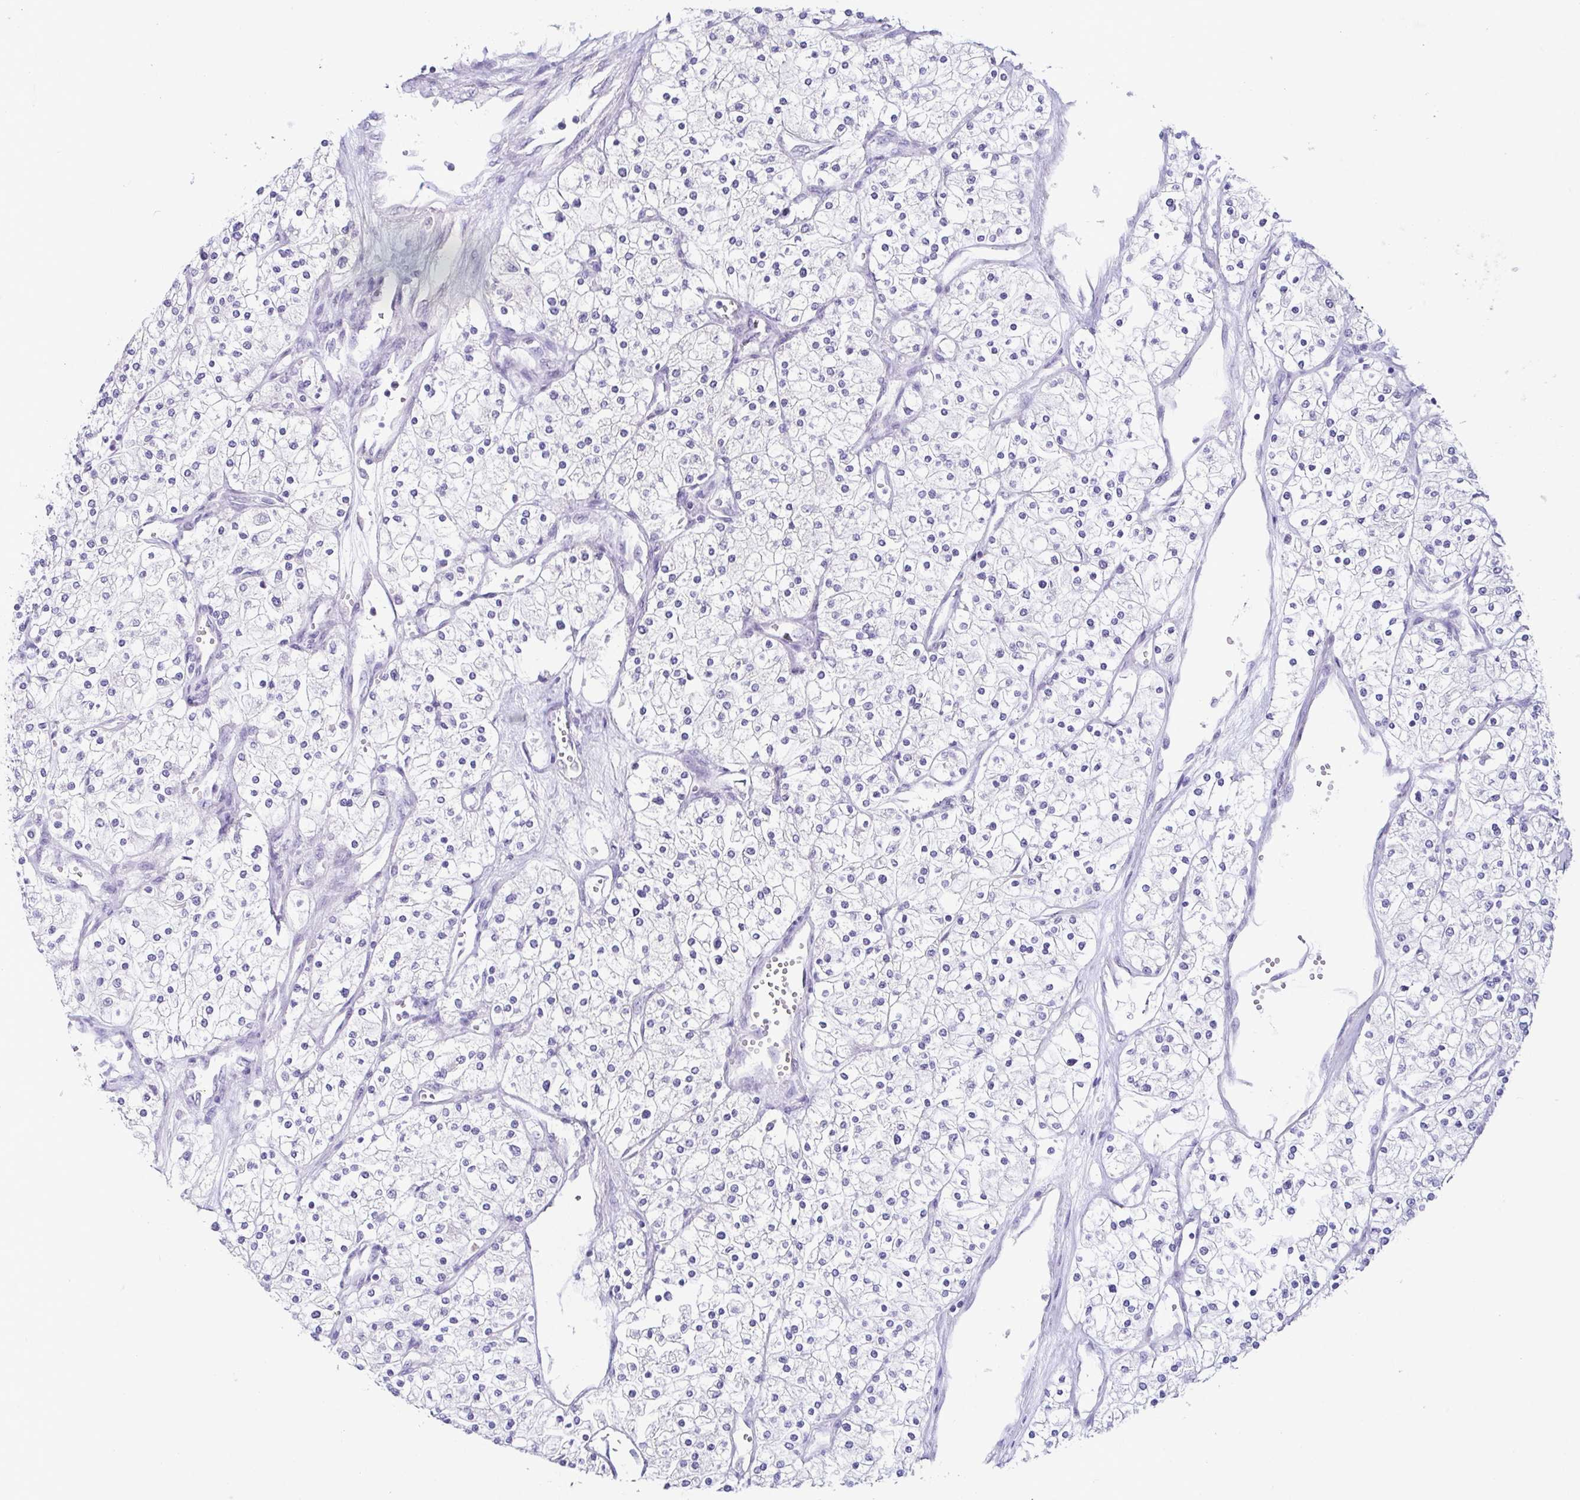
{"staining": {"intensity": "negative", "quantity": "none", "location": "none"}, "tissue": "renal cancer", "cell_type": "Tumor cells", "image_type": "cancer", "snomed": [{"axis": "morphology", "description": "Adenocarcinoma, NOS"}, {"axis": "topography", "description": "Kidney"}], "caption": "Tumor cells show no significant staining in renal cancer (adenocarcinoma). Nuclei are stained in blue.", "gene": "TP73", "patient": {"sex": "male", "age": 80}}